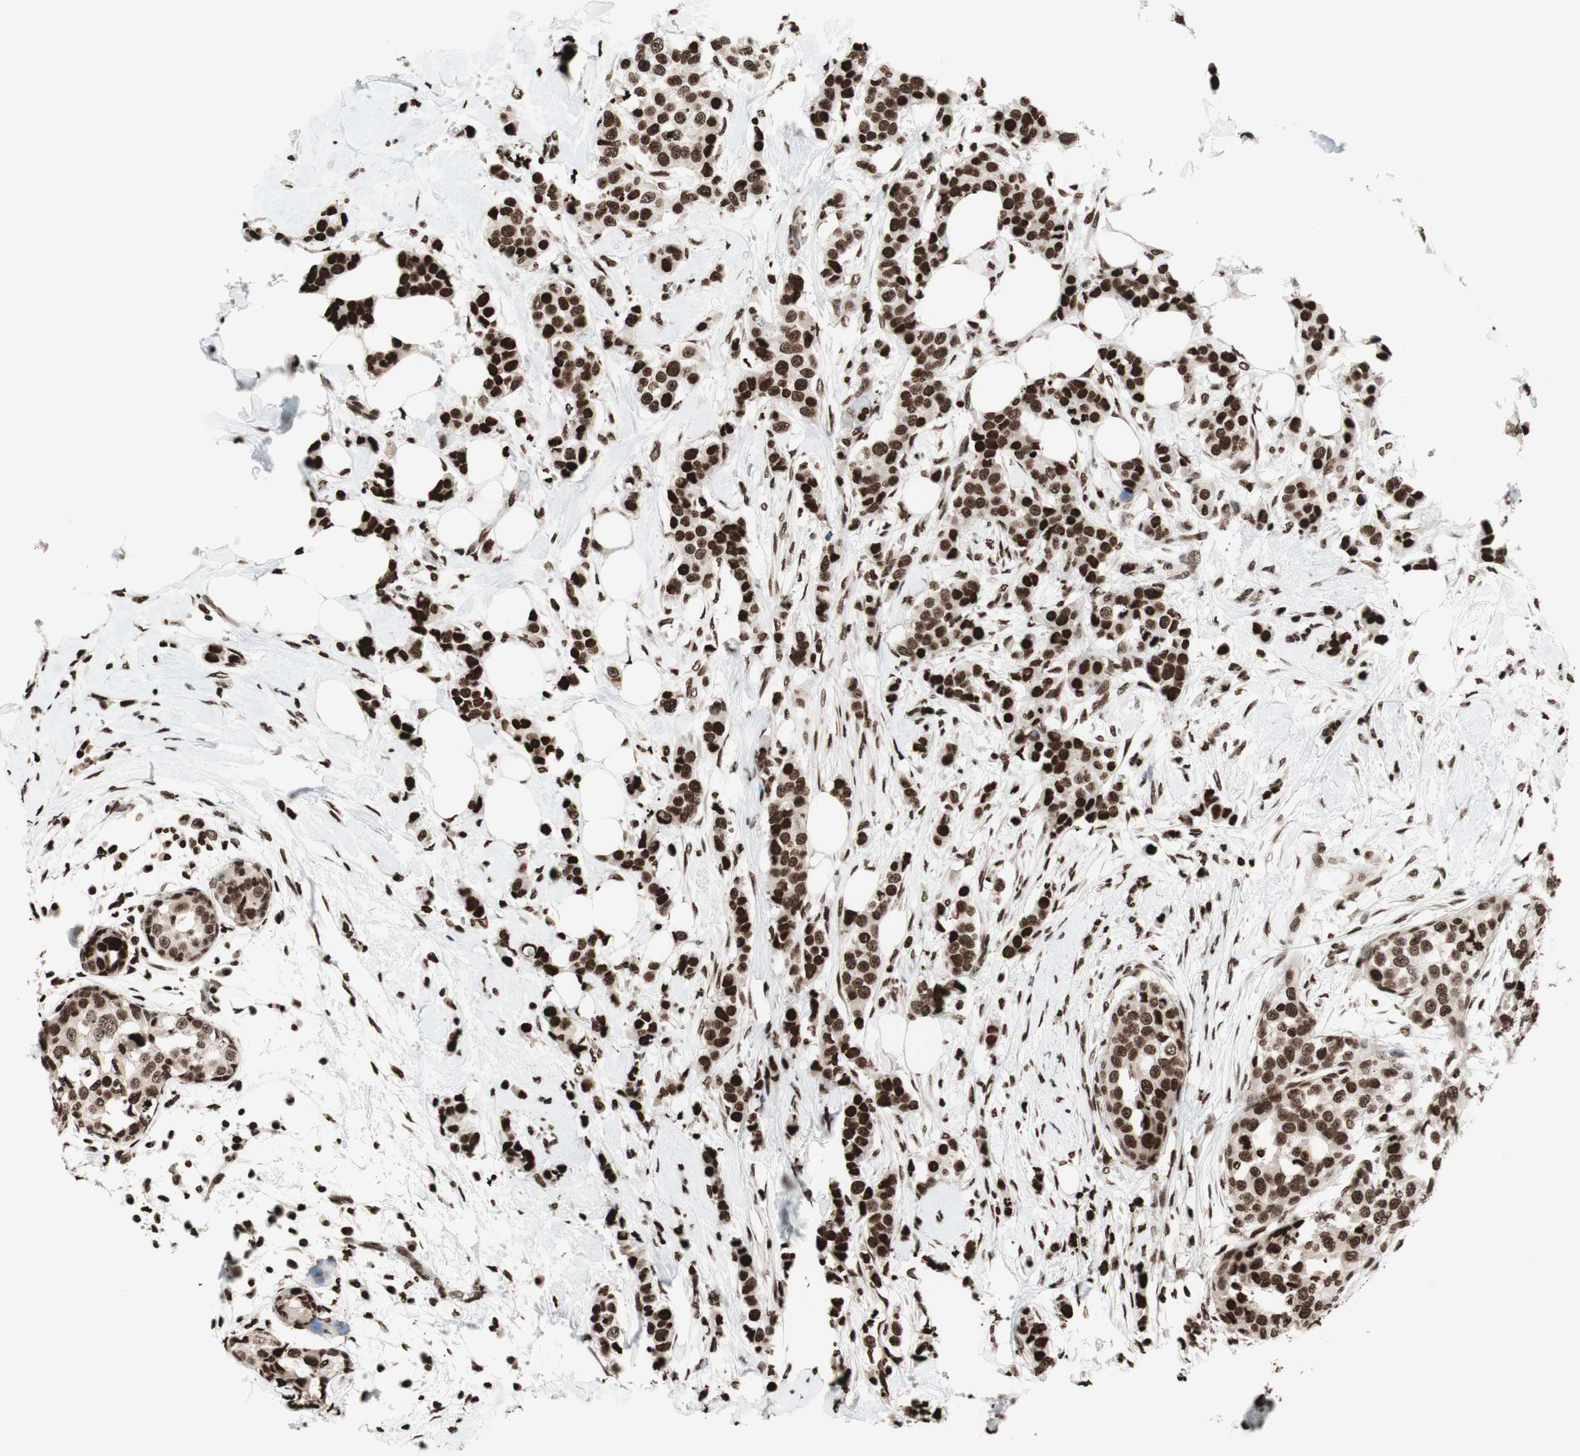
{"staining": {"intensity": "strong", "quantity": ">75%", "location": "nuclear"}, "tissue": "breast cancer", "cell_type": "Tumor cells", "image_type": "cancer", "snomed": [{"axis": "morphology", "description": "Normal tissue, NOS"}, {"axis": "morphology", "description": "Duct carcinoma"}, {"axis": "topography", "description": "Breast"}], "caption": "The immunohistochemical stain labels strong nuclear staining in tumor cells of breast cancer tissue. The staining was performed using DAB to visualize the protein expression in brown, while the nuclei were stained in blue with hematoxylin (Magnification: 20x).", "gene": "NCOA3", "patient": {"sex": "female", "age": 50}}